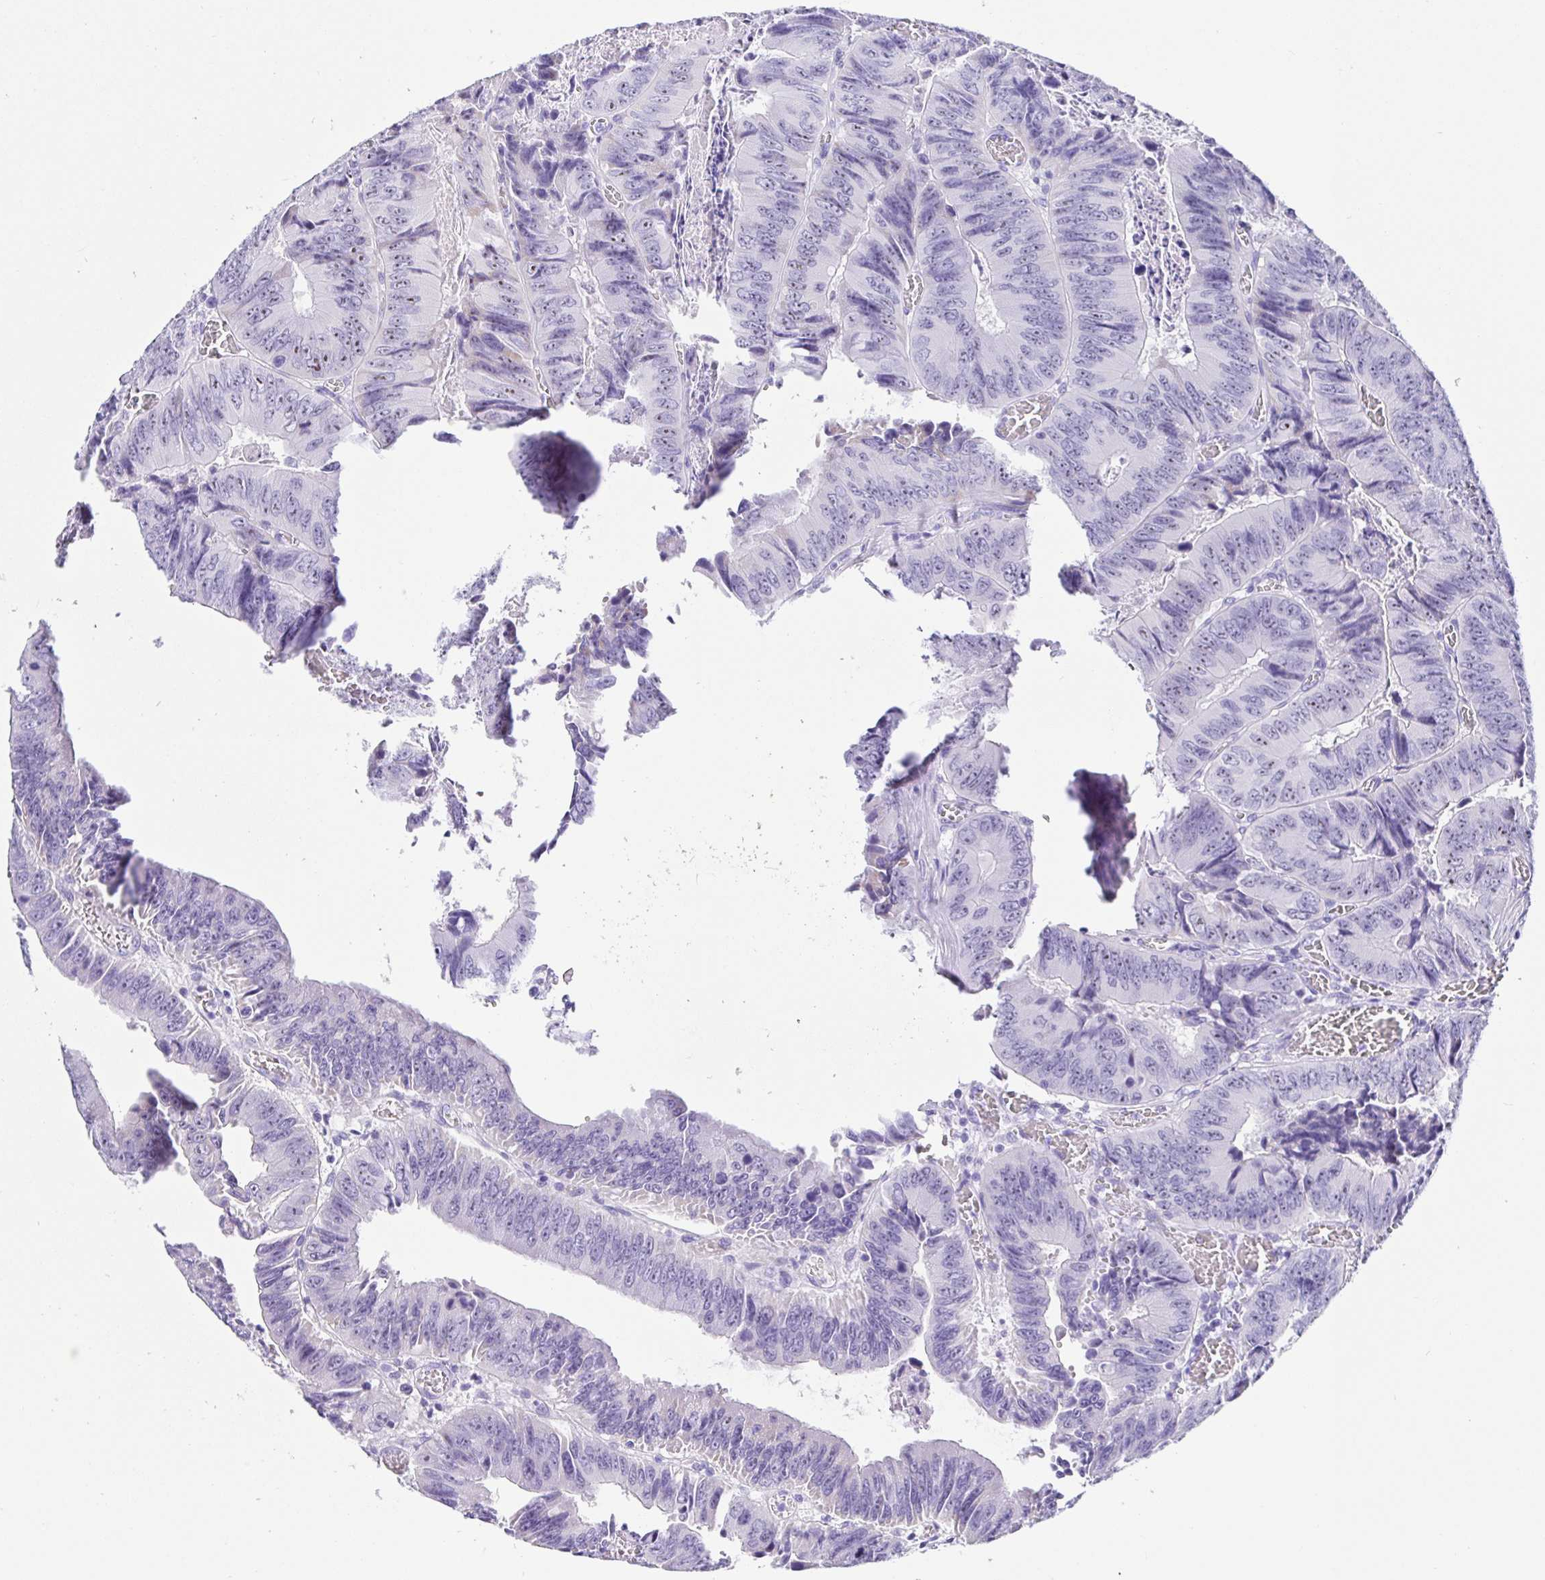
{"staining": {"intensity": "moderate", "quantity": "25%-75%", "location": "nuclear"}, "tissue": "colorectal cancer", "cell_type": "Tumor cells", "image_type": "cancer", "snomed": [{"axis": "morphology", "description": "Adenocarcinoma, NOS"}, {"axis": "topography", "description": "Colon"}], "caption": "Protein staining by immunohistochemistry (IHC) displays moderate nuclear staining in approximately 25%-75% of tumor cells in colorectal cancer (adenocarcinoma). (brown staining indicates protein expression, while blue staining denotes nuclei).", "gene": "PRAMEF19", "patient": {"sex": "female", "age": 84}}